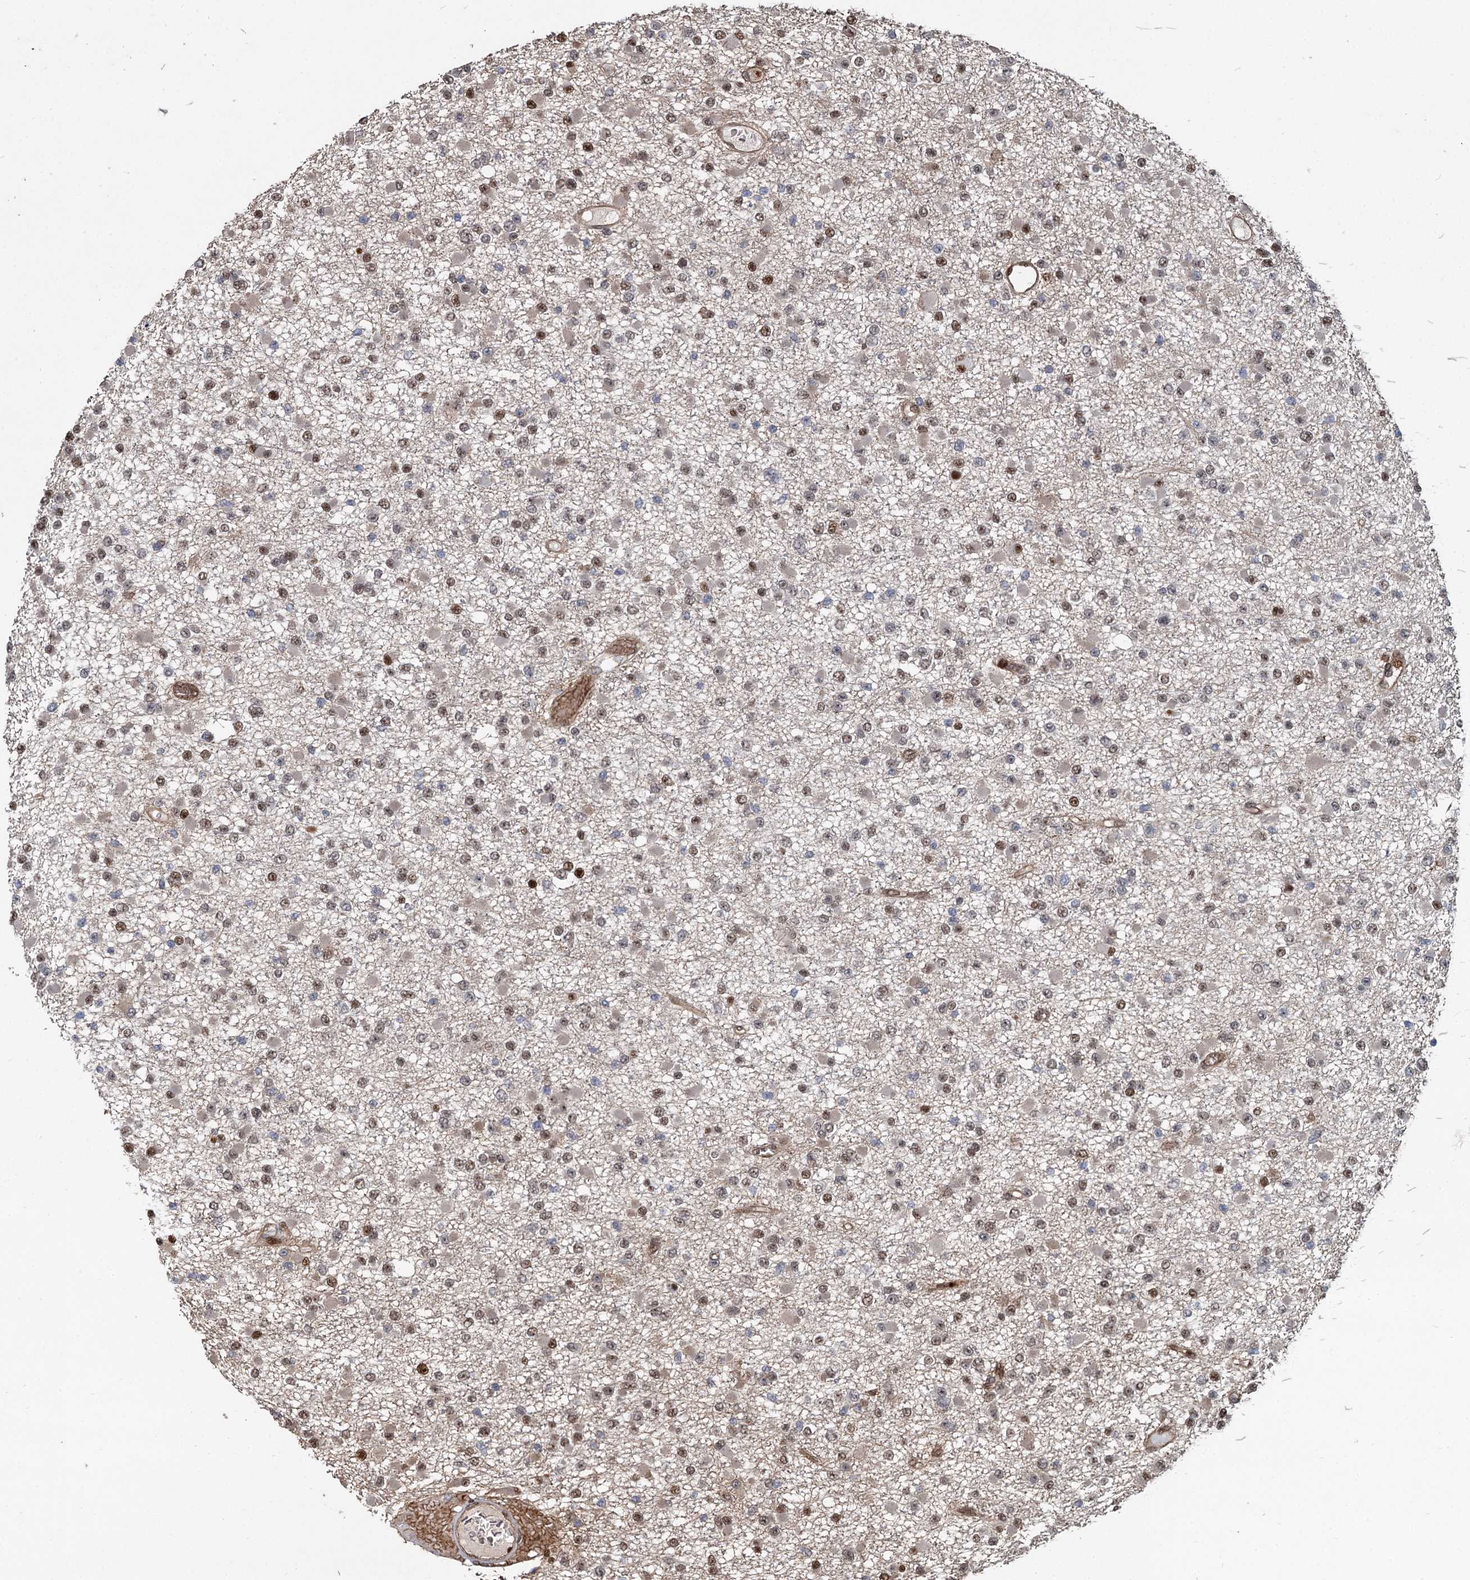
{"staining": {"intensity": "moderate", "quantity": "25%-75%", "location": "nuclear"}, "tissue": "glioma", "cell_type": "Tumor cells", "image_type": "cancer", "snomed": [{"axis": "morphology", "description": "Glioma, malignant, Low grade"}, {"axis": "topography", "description": "Brain"}], "caption": "Immunohistochemical staining of malignant glioma (low-grade) shows moderate nuclear protein expression in about 25%-75% of tumor cells. The protein is shown in brown color, while the nuclei are stained blue.", "gene": "ANKRD49", "patient": {"sex": "female", "age": 22}}